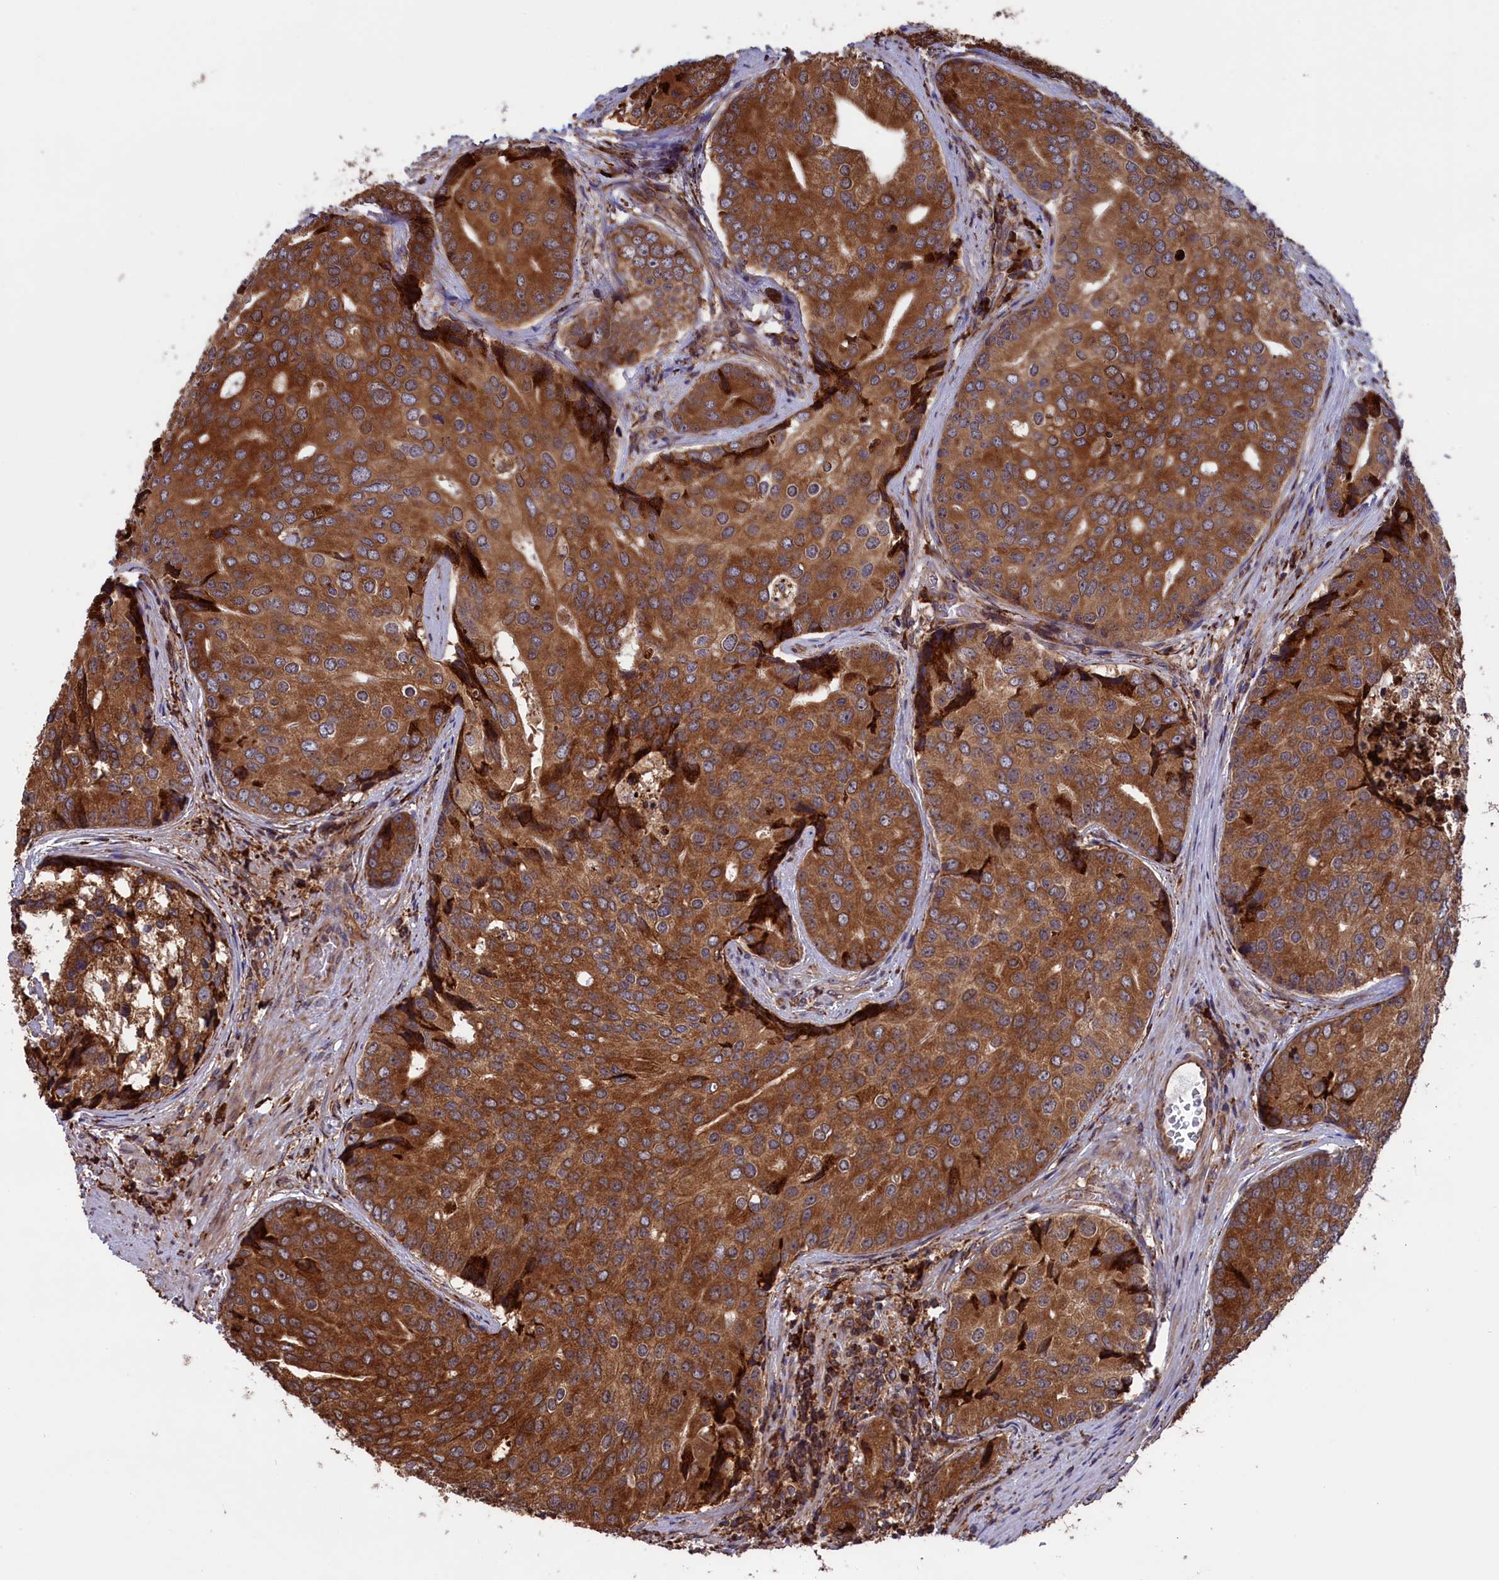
{"staining": {"intensity": "strong", "quantity": ">75%", "location": "cytoplasmic/membranous"}, "tissue": "prostate cancer", "cell_type": "Tumor cells", "image_type": "cancer", "snomed": [{"axis": "morphology", "description": "Adenocarcinoma, High grade"}, {"axis": "topography", "description": "Prostate"}], "caption": "This photomicrograph displays prostate cancer stained with immunohistochemistry (IHC) to label a protein in brown. The cytoplasmic/membranous of tumor cells show strong positivity for the protein. Nuclei are counter-stained blue.", "gene": "PLA2G4C", "patient": {"sex": "male", "age": 62}}